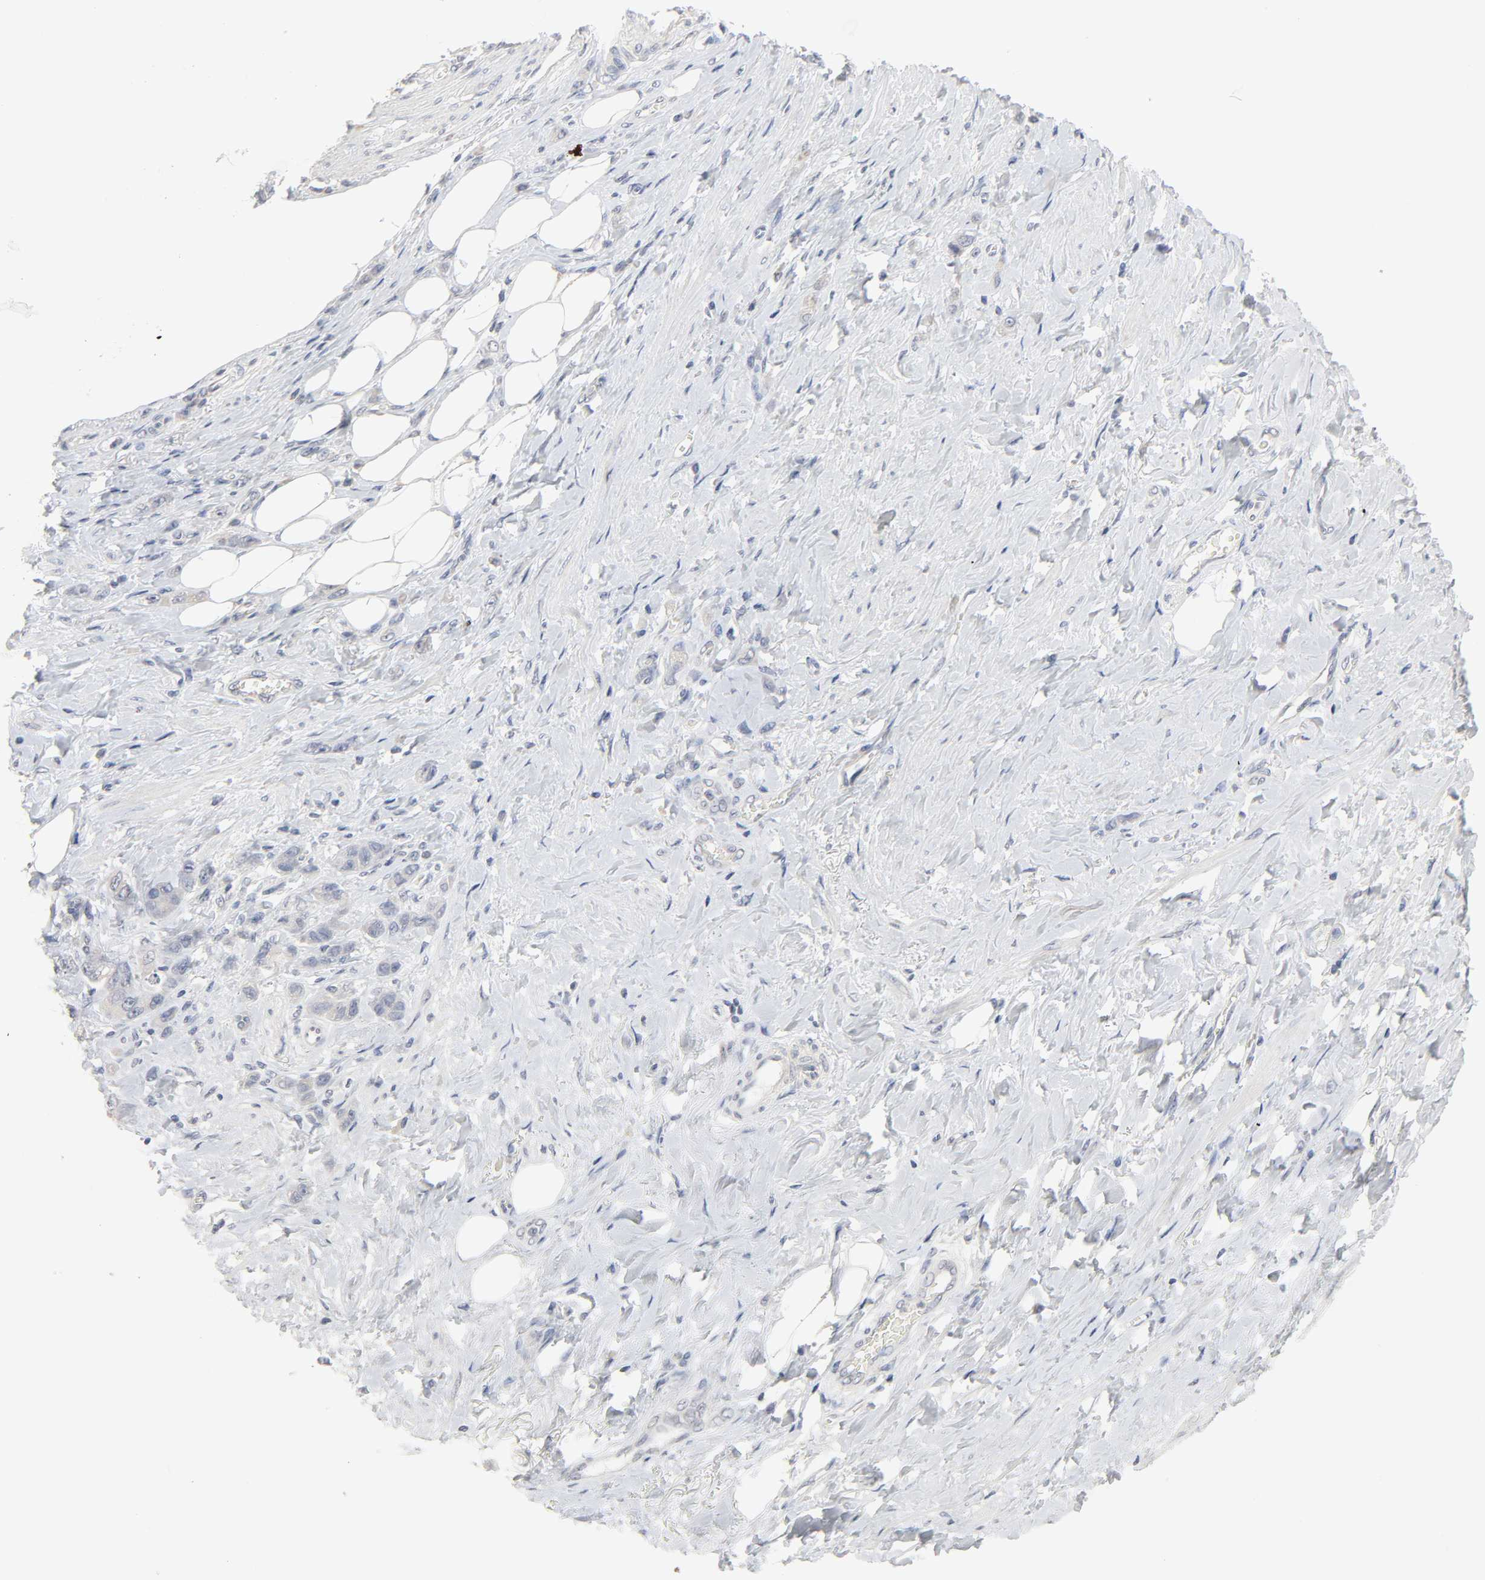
{"staining": {"intensity": "negative", "quantity": "none", "location": "none"}, "tissue": "stomach cancer", "cell_type": "Tumor cells", "image_type": "cancer", "snomed": [{"axis": "morphology", "description": "Adenocarcinoma, NOS"}, {"axis": "topography", "description": "Stomach"}], "caption": "DAB immunohistochemical staining of human adenocarcinoma (stomach) exhibits no significant positivity in tumor cells. (Stains: DAB immunohistochemistry with hematoxylin counter stain, Microscopy: brightfield microscopy at high magnification).", "gene": "CLEC4E", "patient": {"sex": "male", "age": 82}}